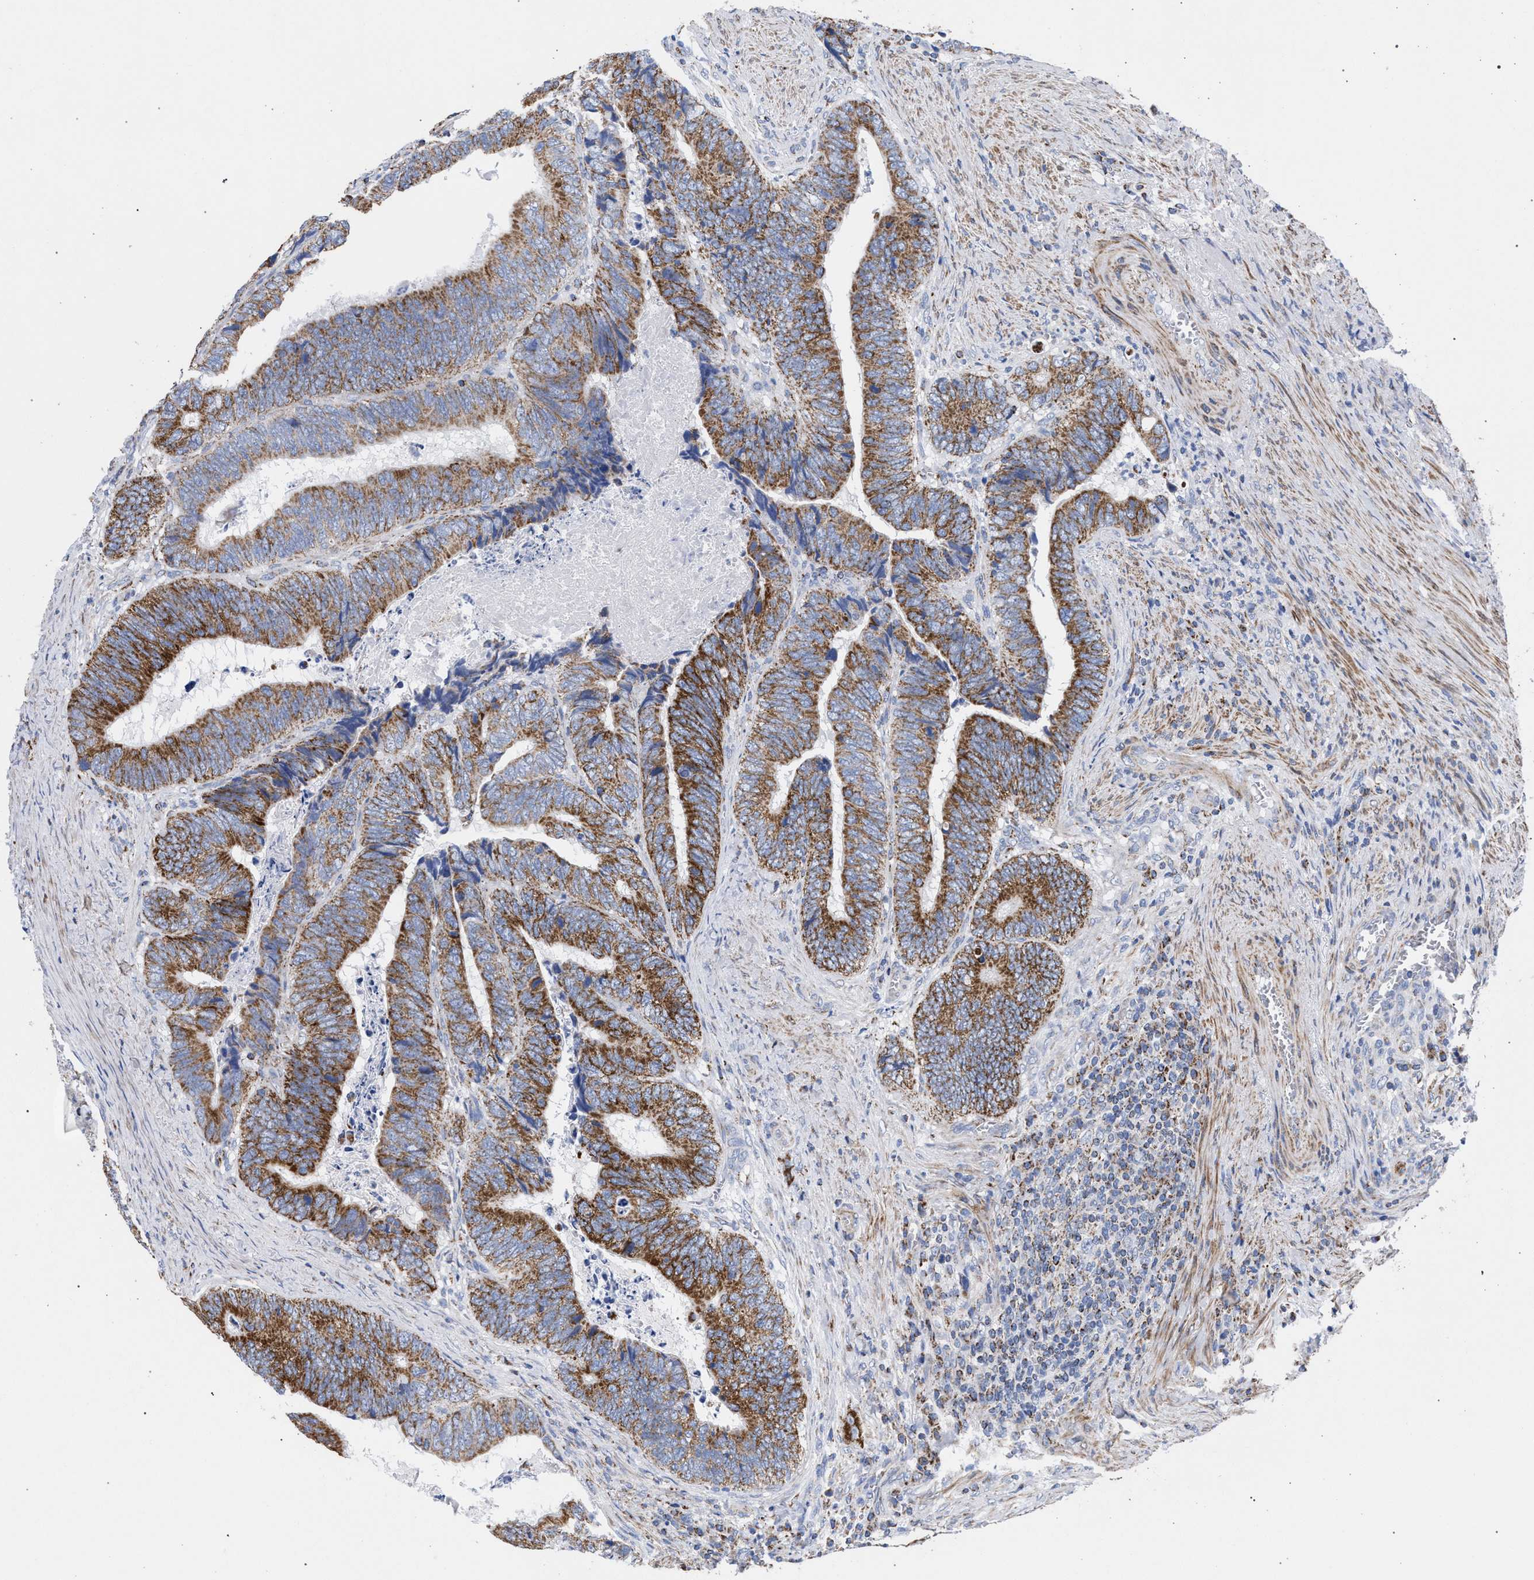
{"staining": {"intensity": "moderate", "quantity": ">75%", "location": "cytoplasmic/membranous"}, "tissue": "colorectal cancer", "cell_type": "Tumor cells", "image_type": "cancer", "snomed": [{"axis": "morphology", "description": "Adenocarcinoma, NOS"}, {"axis": "topography", "description": "Colon"}], "caption": "Immunohistochemical staining of colorectal cancer displays medium levels of moderate cytoplasmic/membranous protein expression in approximately >75% of tumor cells. (DAB (3,3'-diaminobenzidine) IHC with brightfield microscopy, high magnification).", "gene": "ACADS", "patient": {"sex": "male", "age": 72}}